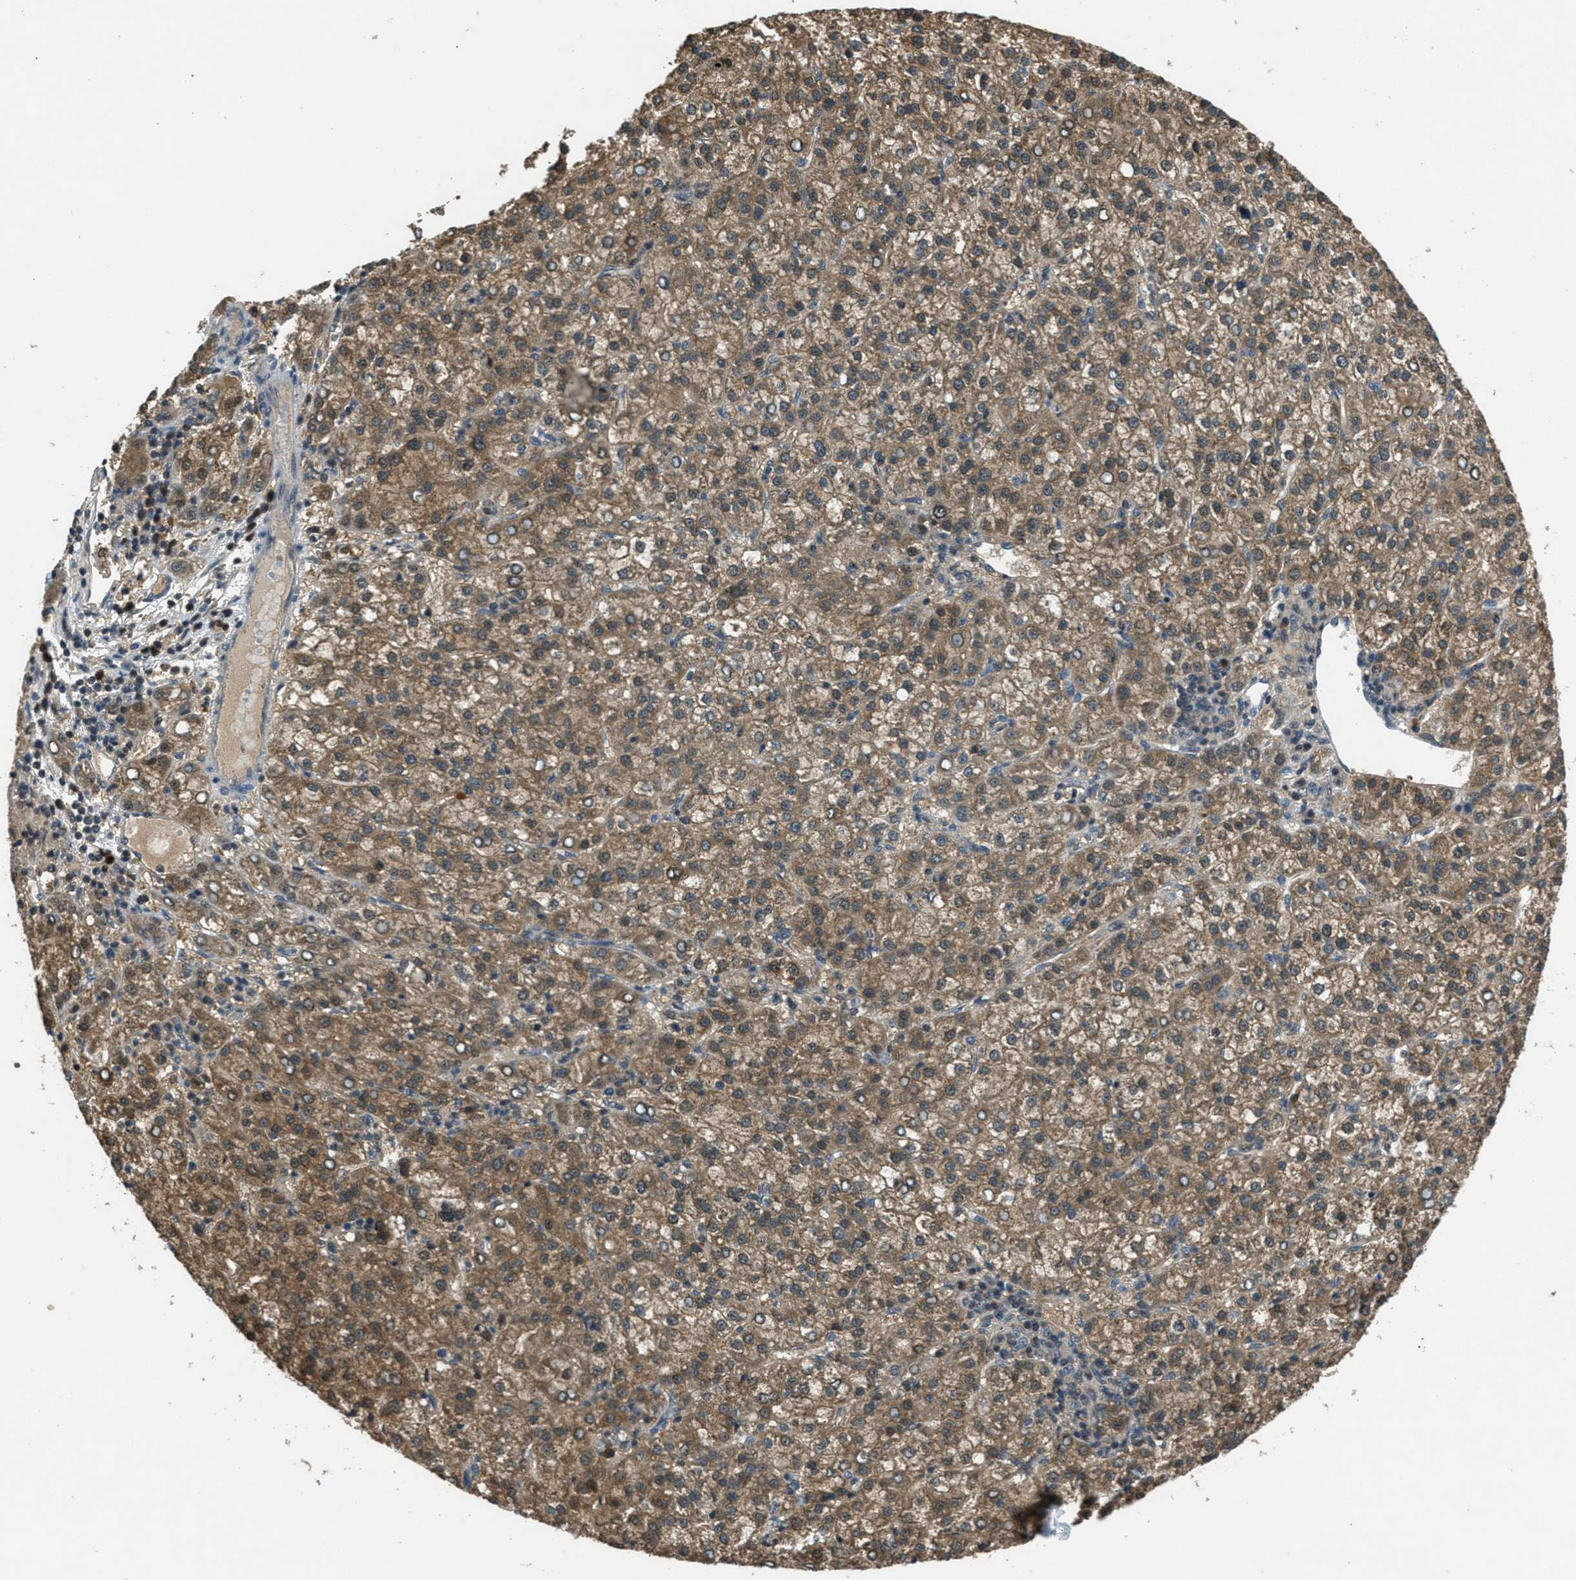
{"staining": {"intensity": "moderate", "quantity": ">75%", "location": "cytoplasmic/membranous"}, "tissue": "liver cancer", "cell_type": "Tumor cells", "image_type": "cancer", "snomed": [{"axis": "morphology", "description": "Carcinoma, Hepatocellular, NOS"}, {"axis": "topography", "description": "Liver"}], "caption": "A brown stain labels moderate cytoplasmic/membranous staining of a protein in liver hepatocellular carcinoma tumor cells.", "gene": "DUSP6", "patient": {"sex": "female", "age": 58}}